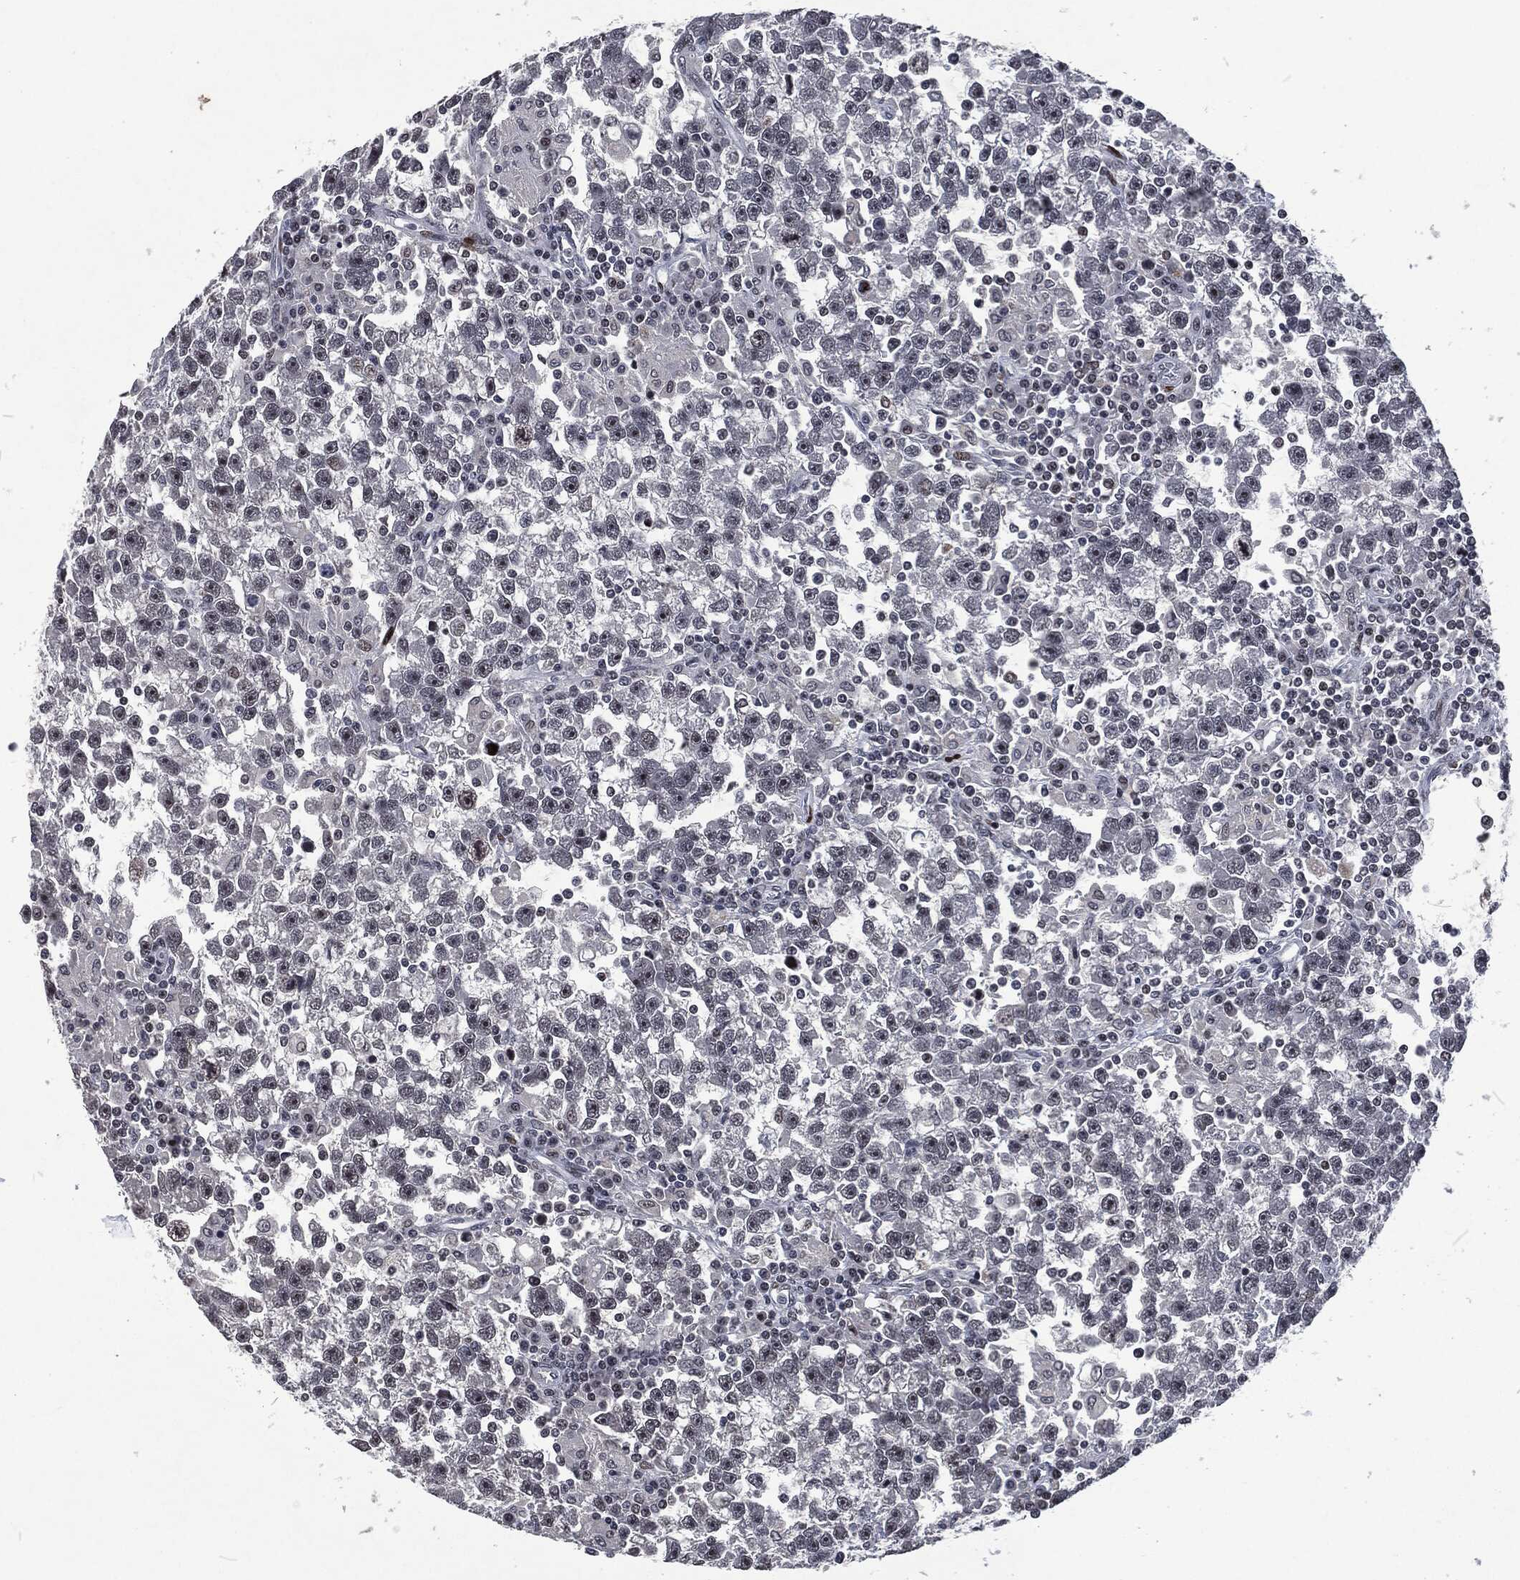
{"staining": {"intensity": "negative", "quantity": "none", "location": "none"}, "tissue": "testis cancer", "cell_type": "Tumor cells", "image_type": "cancer", "snomed": [{"axis": "morphology", "description": "Seminoma, NOS"}, {"axis": "topography", "description": "Testis"}], "caption": "Immunohistochemistry micrograph of neoplastic tissue: human testis seminoma stained with DAB (3,3'-diaminobenzidine) displays no significant protein staining in tumor cells. Brightfield microscopy of immunohistochemistry stained with DAB (brown) and hematoxylin (blue), captured at high magnification.", "gene": "EGFR", "patient": {"sex": "male", "age": 47}}